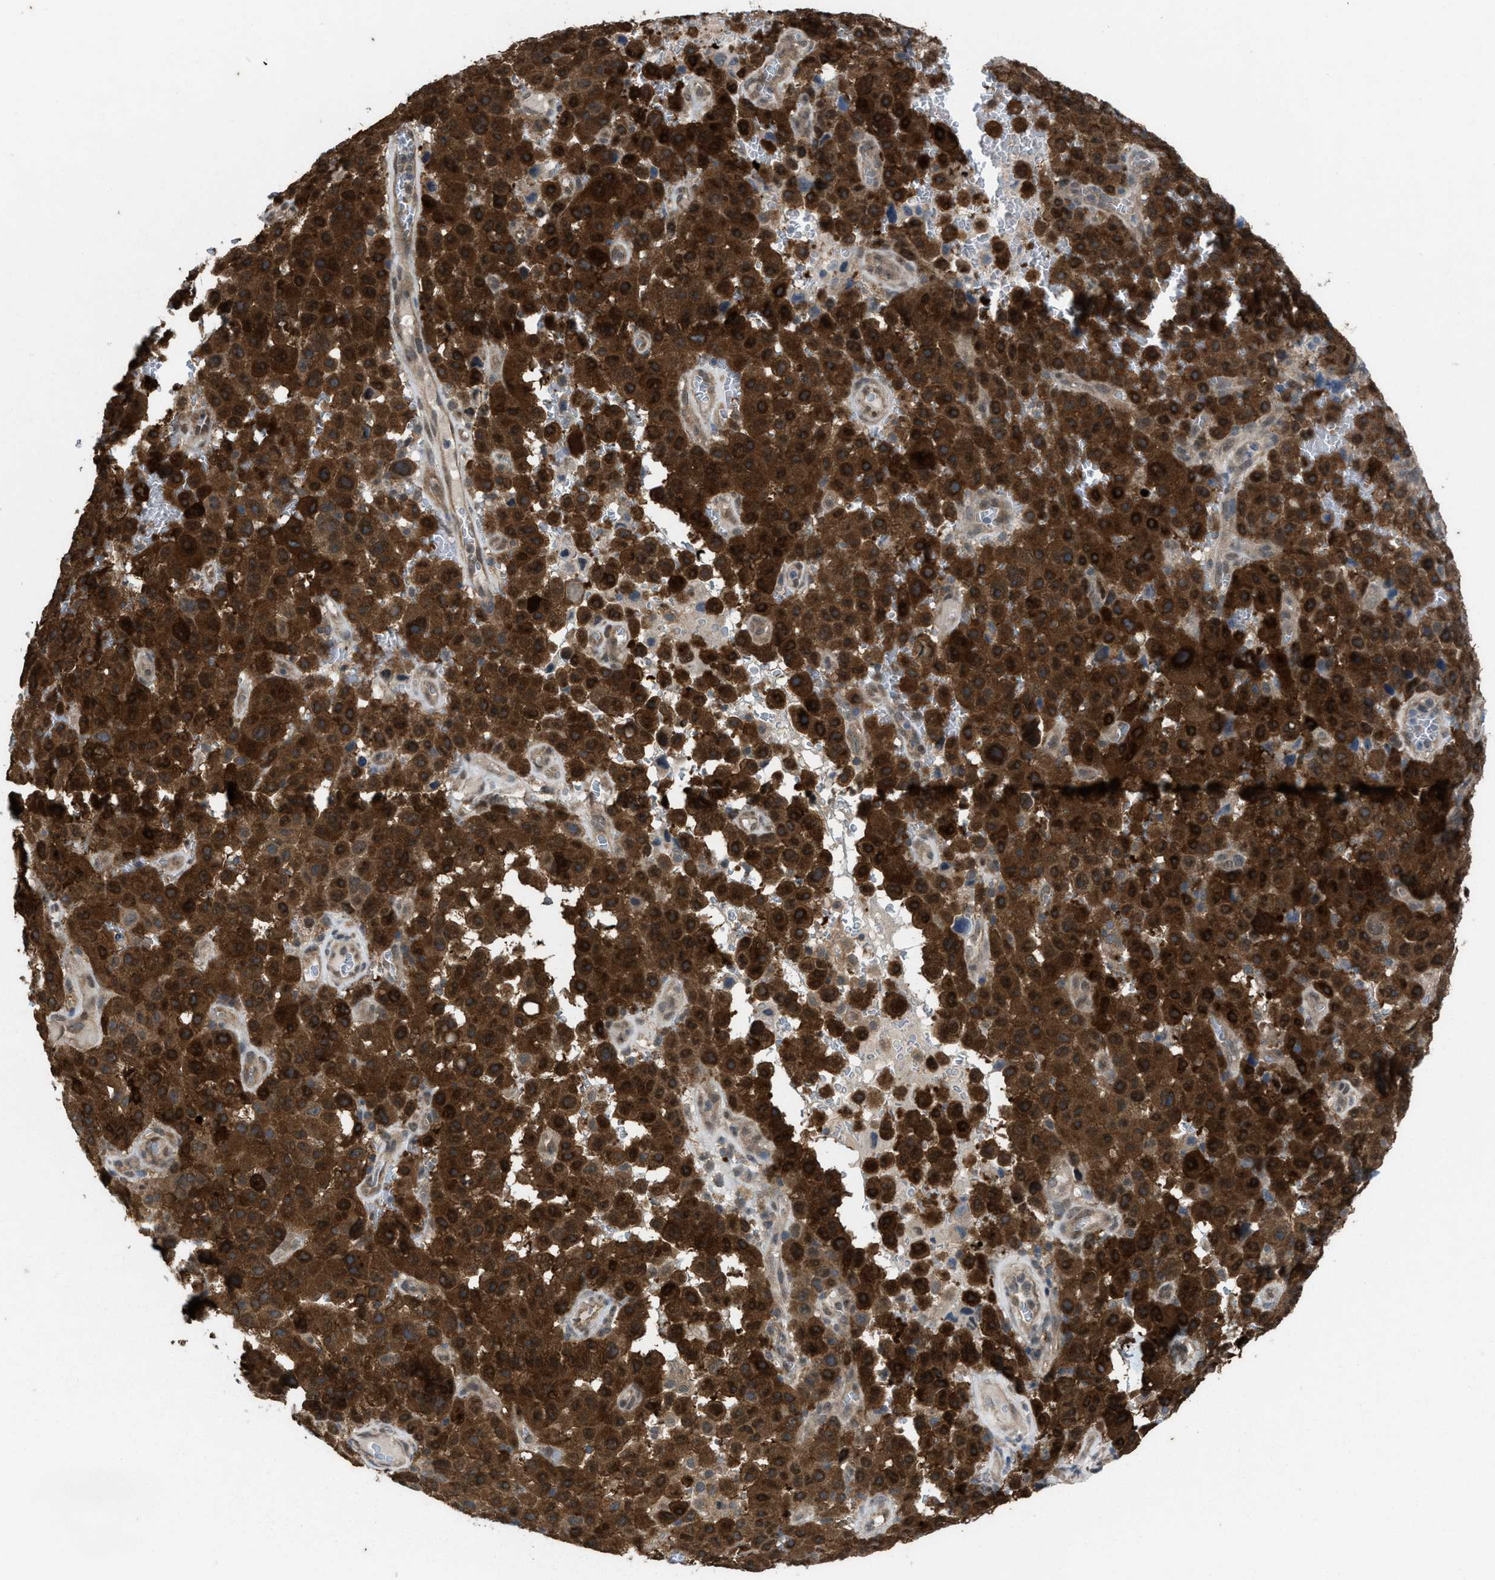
{"staining": {"intensity": "strong", "quantity": ">75%", "location": "cytoplasmic/membranous"}, "tissue": "melanoma", "cell_type": "Tumor cells", "image_type": "cancer", "snomed": [{"axis": "morphology", "description": "Malignant melanoma, NOS"}, {"axis": "topography", "description": "Skin"}], "caption": "Malignant melanoma stained with IHC demonstrates strong cytoplasmic/membranous staining in approximately >75% of tumor cells.", "gene": "PLAA", "patient": {"sex": "female", "age": 82}}